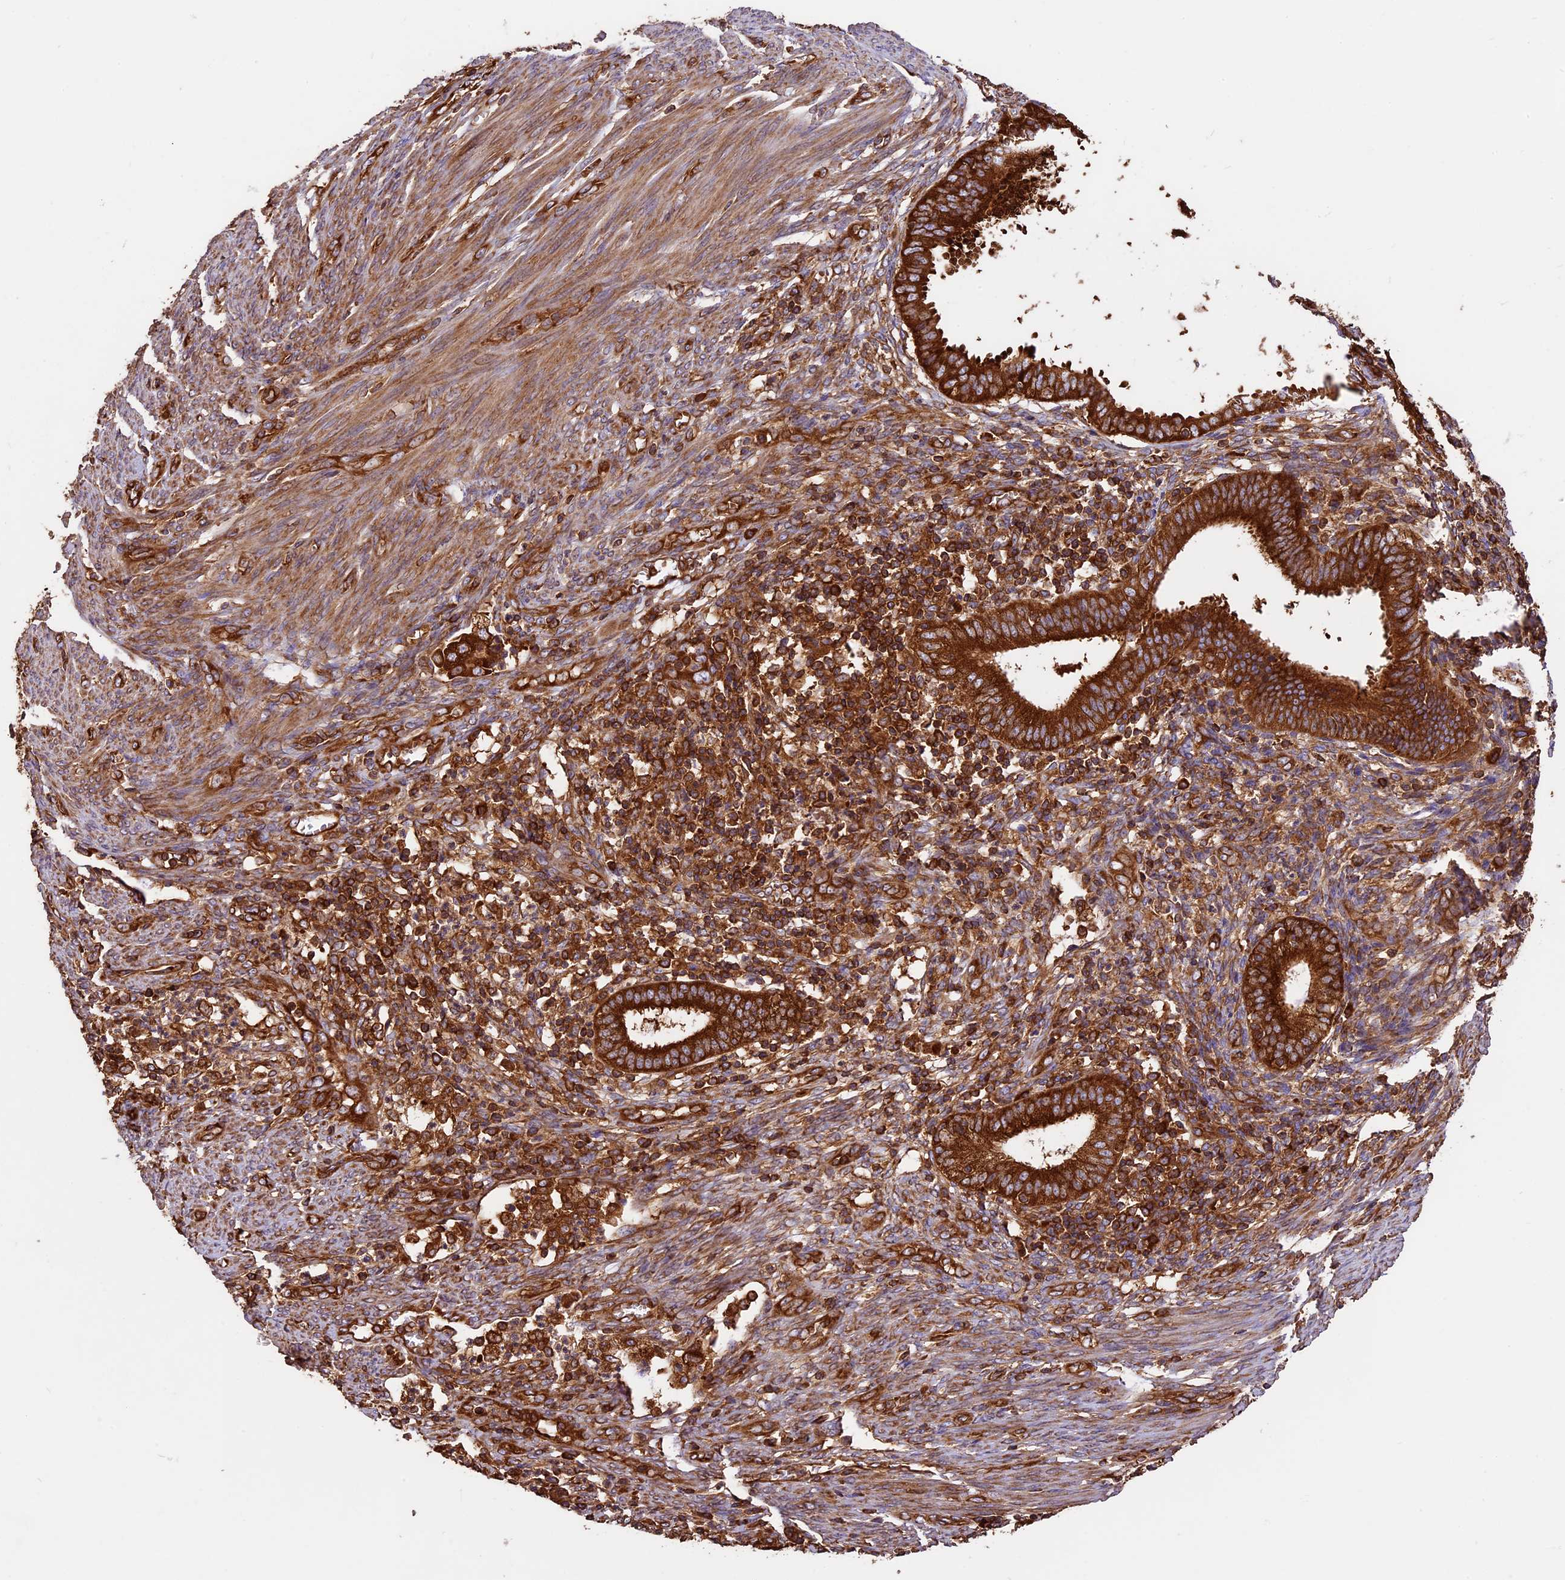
{"staining": {"intensity": "strong", "quantity": ">75%", "location": "cytoplasmic/membranous"}, "tissue": "endometrial cancer", "cell_type": "Tumor cells", "image_type": "cancer", "snomed": [{"axis": "morphology", "description": "Adenocarcinoma, NOS"}, {"axis": "topography", "description": "Endometrium"}], "caption": "Immunohistochemistry image of endometrial cancer stained for a protein (brown), which demonstrates high levels of strong cytoplasmic/membranous positivity in about >75% of tumor cells.", "gene": "KARS1", "patient": {"sex": "female", "age": 51}}